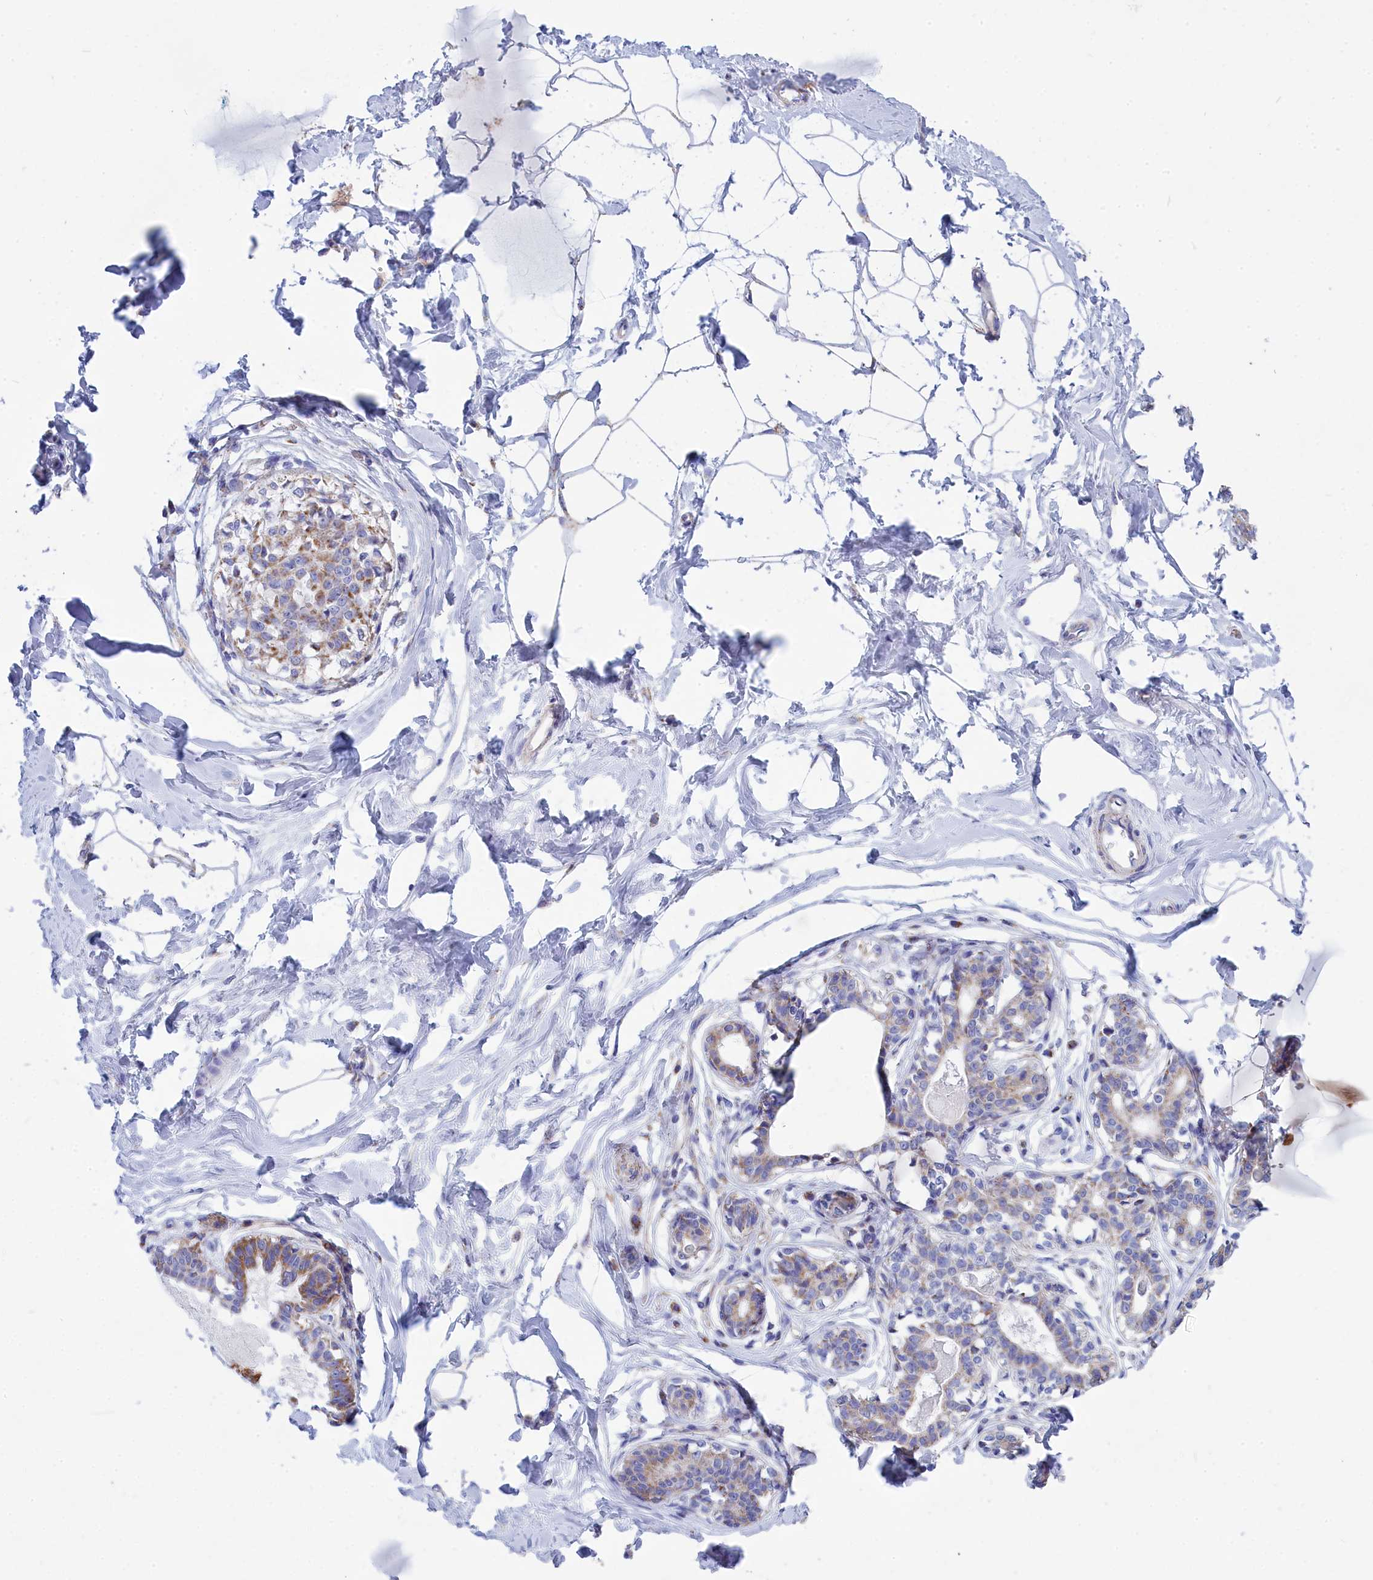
{"staining": {"intensity": "negative", "quantity": "none", "location": "none"}, "tissue": "breast", "cell_type": "Adipocytes", "image_type": "normal", "snomed": [{"axis": "morphology", "description": "Normal tissue, NOS"}, {"axis": "topography", "description": "Breast"}], "caption": "Immunohistochemistry histopathology image of benign breast stained for a protein (brown), which demonstrates no positivity in adipocytes. The staining was performed using DAB to visualize the protein expression in brown, while the nuclei were stained in blue with hematoxylin (Magnification: 20x).", "gene": "CCRL2", "patient": {"sex": "female", "age": 45}}